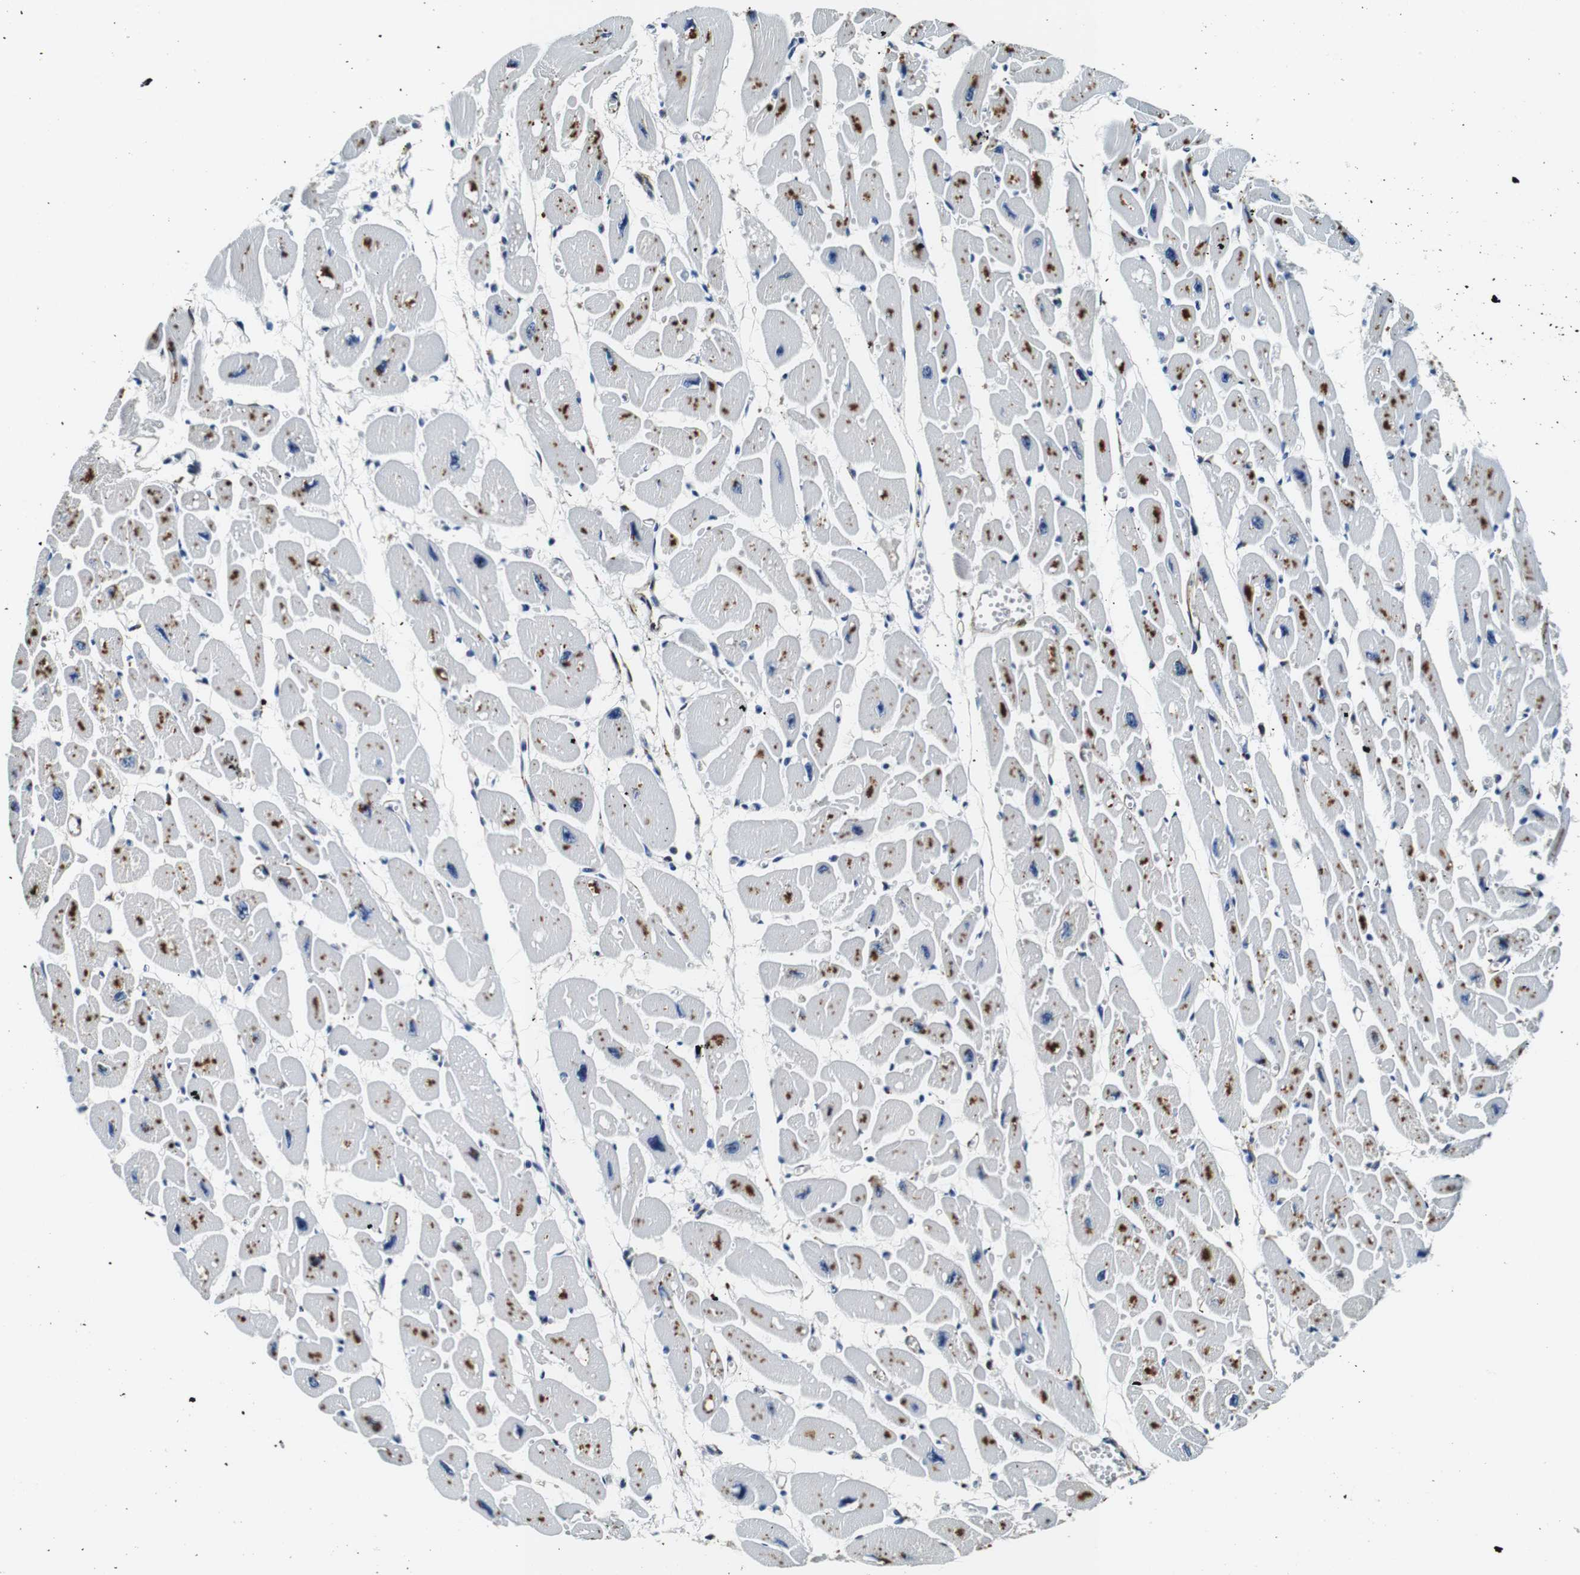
{"staining": {"intensity": "moderate", "quantity": "25%-75%", "location": "cytoplasmic/membranous"}, "tissue": "heart muscle", "cell_type": "Cardiomyocytes", "image_type": "normal", "snomed": [{"axis": "morphology", "description": "Normal tissue, NOS"}, {"axis": "topography", "description": "Heart"}], "caption": "This is a micrograph of immunohistochemistry (IHC) staining of benign heart muscle, which shows moderate positivity in the cytoplasmic/membranous of cardiomyocytes.", "gene": "GJE1", "patient": {"sex": "female", "age": 54}}